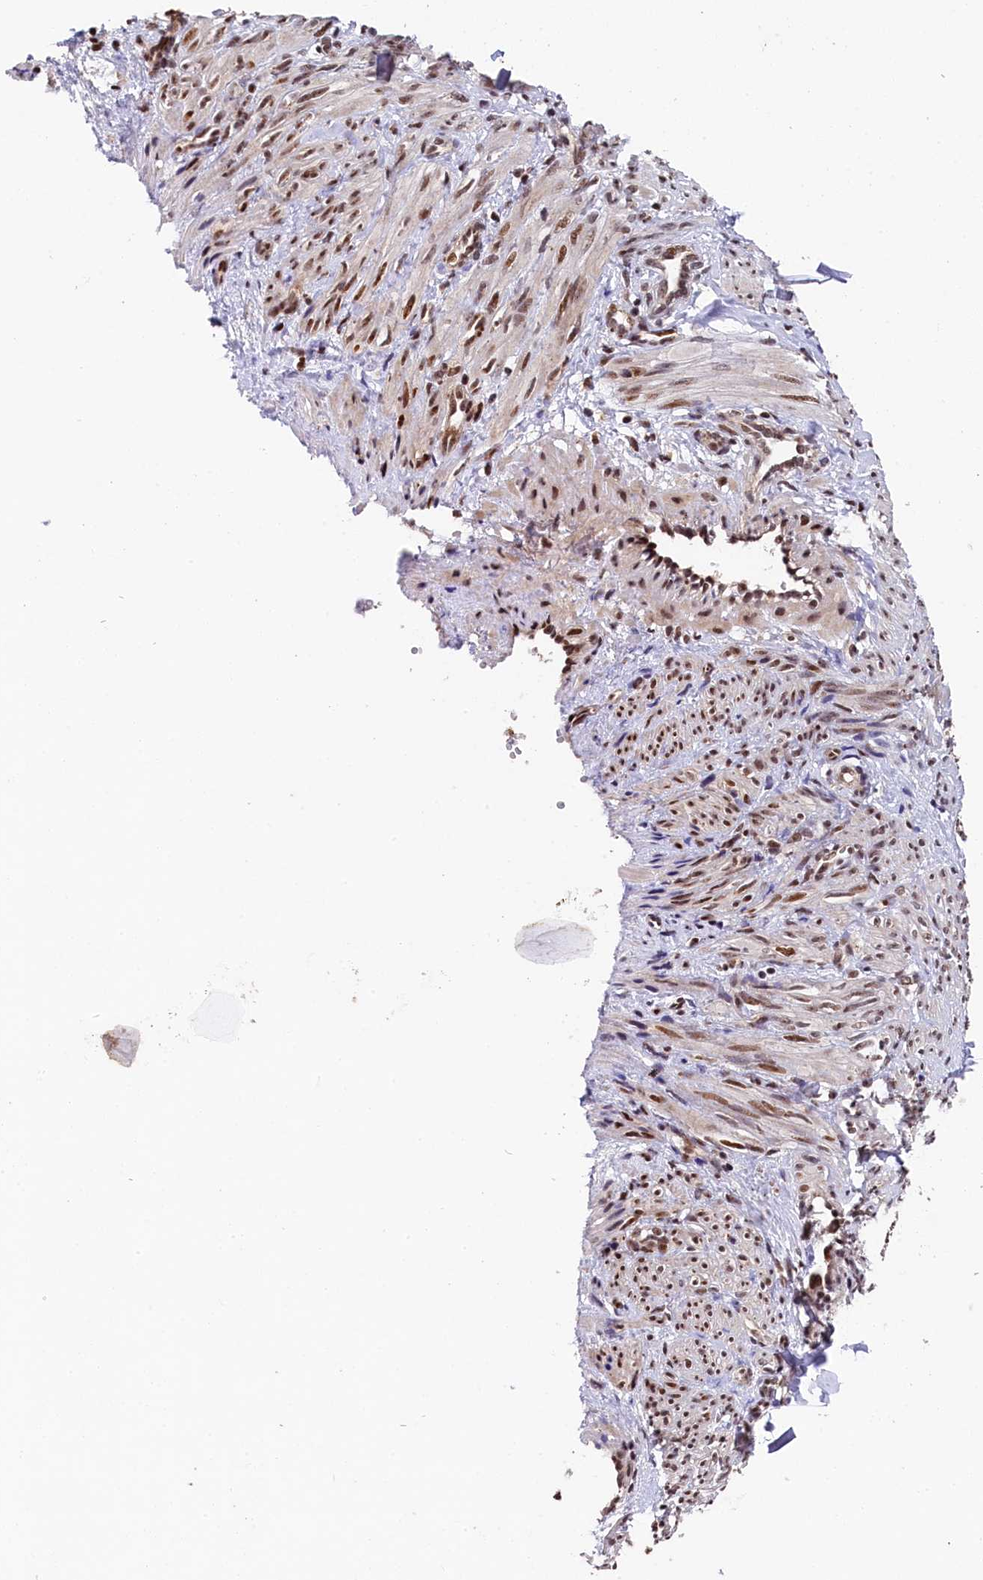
{"staining": {"intensity": "moderate", "quantity": ">75%", "location": "nuclear"}, "tissue": "smooth muscle", "cell_type": "Smooth muscle cells", "image_type": "normal", "snomed": [{"axis": "morphology", "description": "Normal tissue, NOS"}, {"axis": "topography", "description": "Endometrium"}], "caption": "Immunohistochemistry photomicrograph of benign smooth muscle: smooth muscle stained using IHC exhibits medium levels of moderate protein expression localized specifically in the nuclear of smooth muscle cells, appearing as a nuclear brown color.", "gene": "ADIG", "patient": {"sex": "female", "age": 33}}